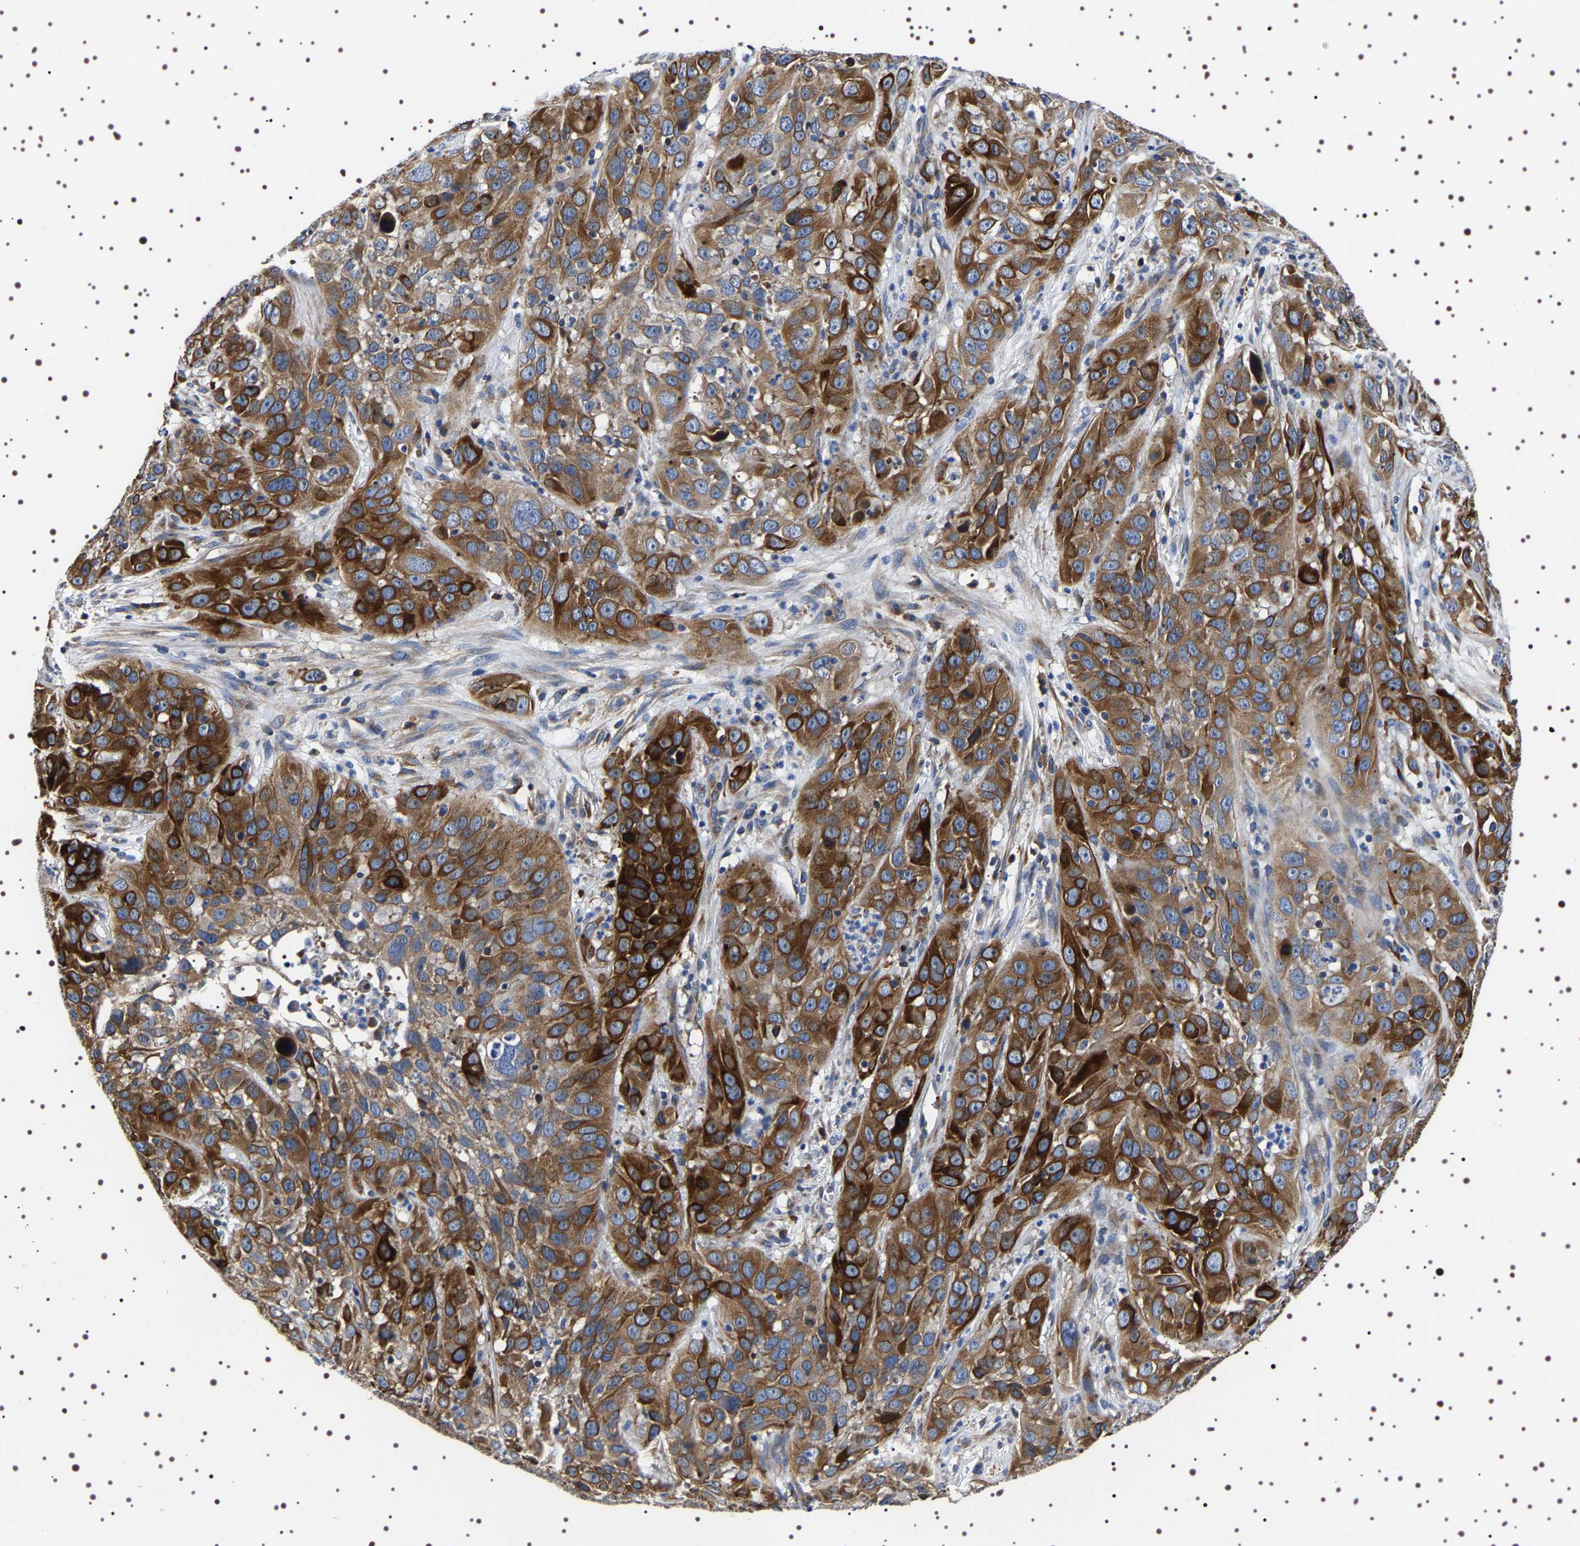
{"staining": {"intensity": "strong", "quantity": ">75%", "location": "cytoplasmic/membranous"}, "tissue": "cervical cancer", "cell_type": "Tumor cells", "image_type": "cancer", "snomed": [{"axis": "morphology", "description": "Squamous cell carcinoma, NOS"}, {"axis": "topography", "description": "Cervix"}], "caption": "The immunohistochemical stain labels strong cytoplasmic/membranous staining in tumor cells of squamous cell carcinoma (cervical) tissue.", "gene": "SQLE", "patient": {"sex": "female", "age": 32}}